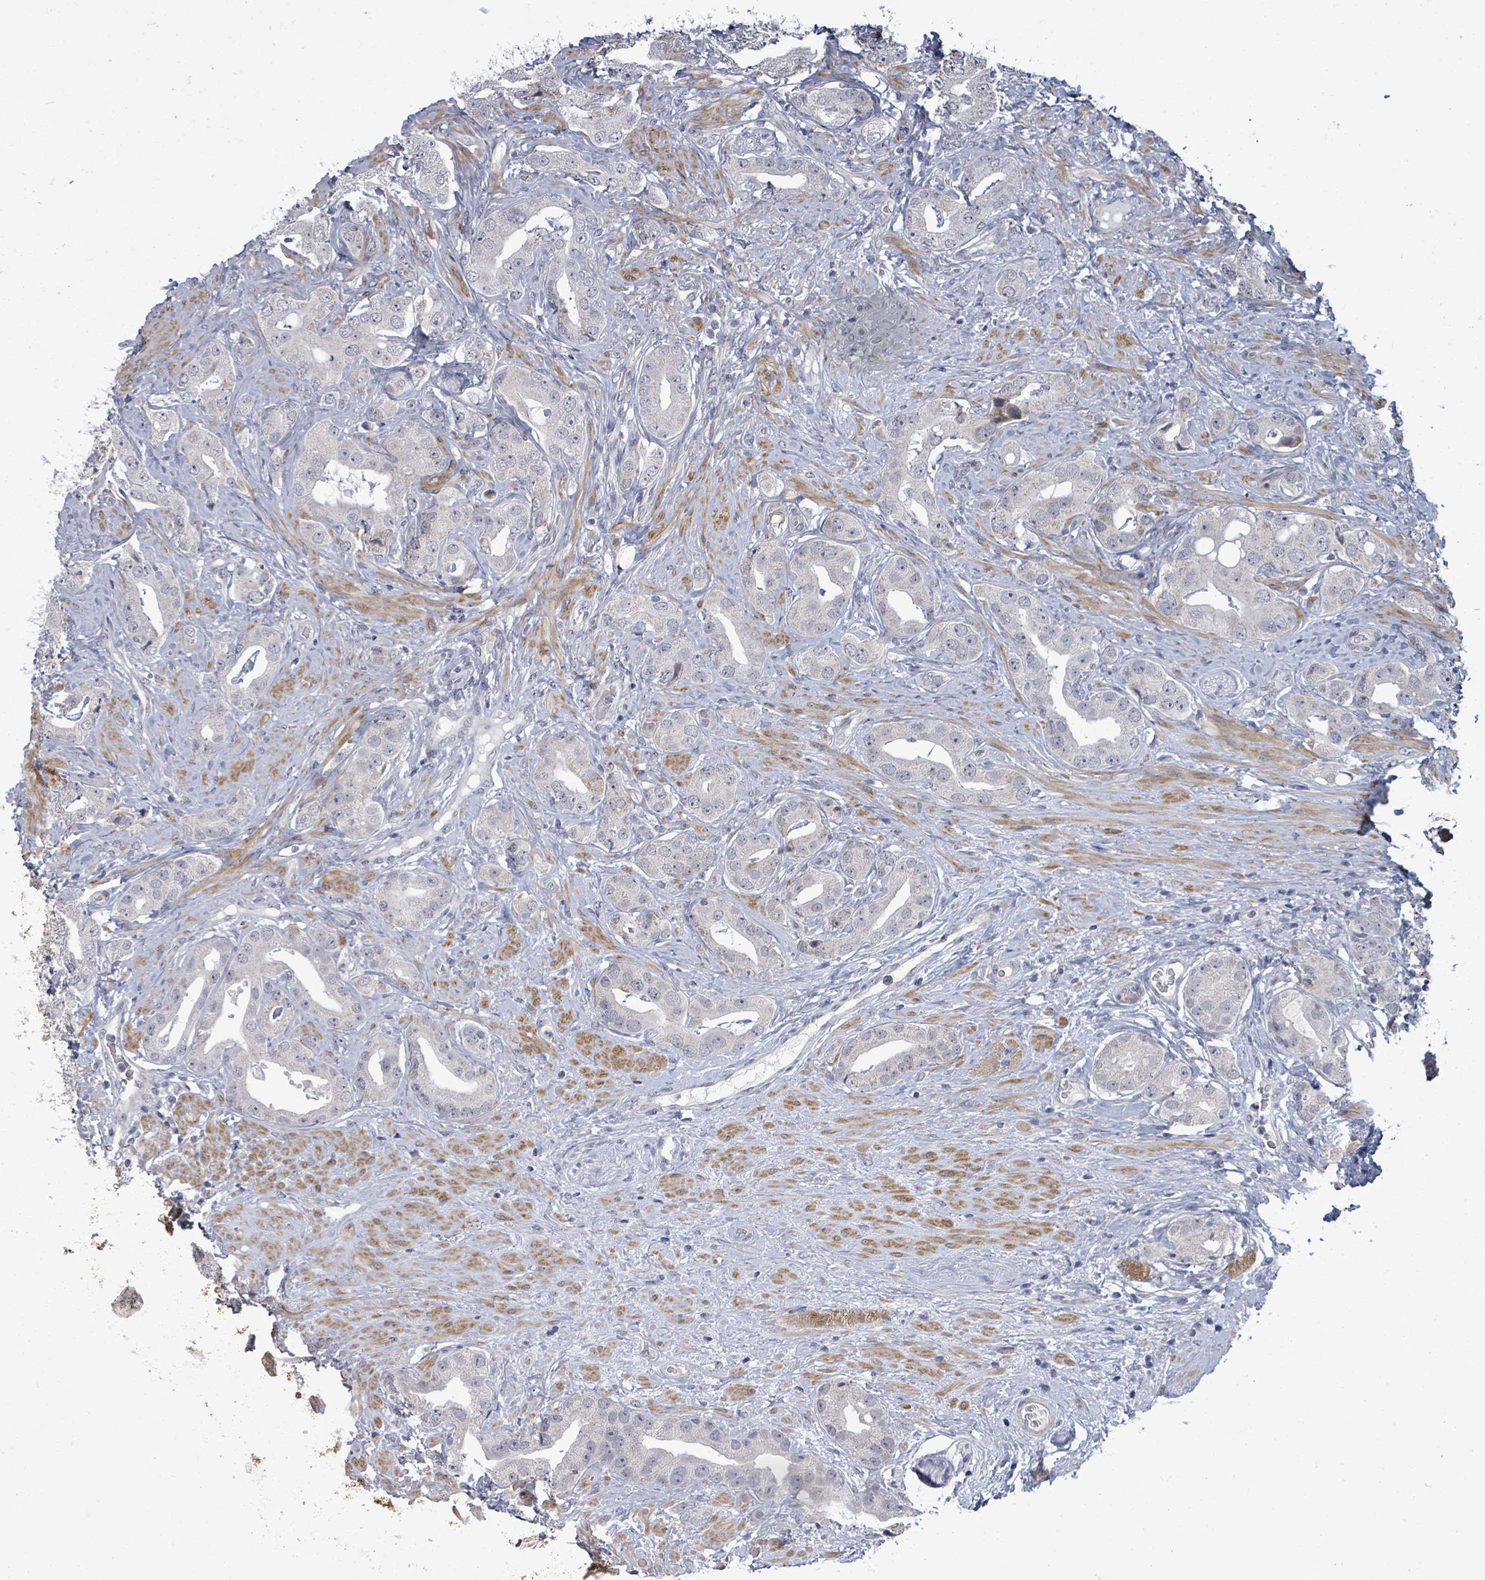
{"staining": {"intensity": "strong", "quantity": "25%-75%", "location": "cytoplasmic/membranous"}, "tissue": "prostate cancer", "cell_type": "Tumor cells", "image_type": "cancer", "snomed": [{"axis": "morphology", "description": "Adenocarcinoma, High grade"}, {"axis": "topography", "description": "Prostate"}], "caption": "Immunohistochemical staining of human prostate cancer (high-grade adenocarcinoma) displays strong cytoplasmic/membranous protein expression in about 25%-75% of tumor cells.", "gene": "PTPN20", "patient": {"sex": "male", "age": 63}}